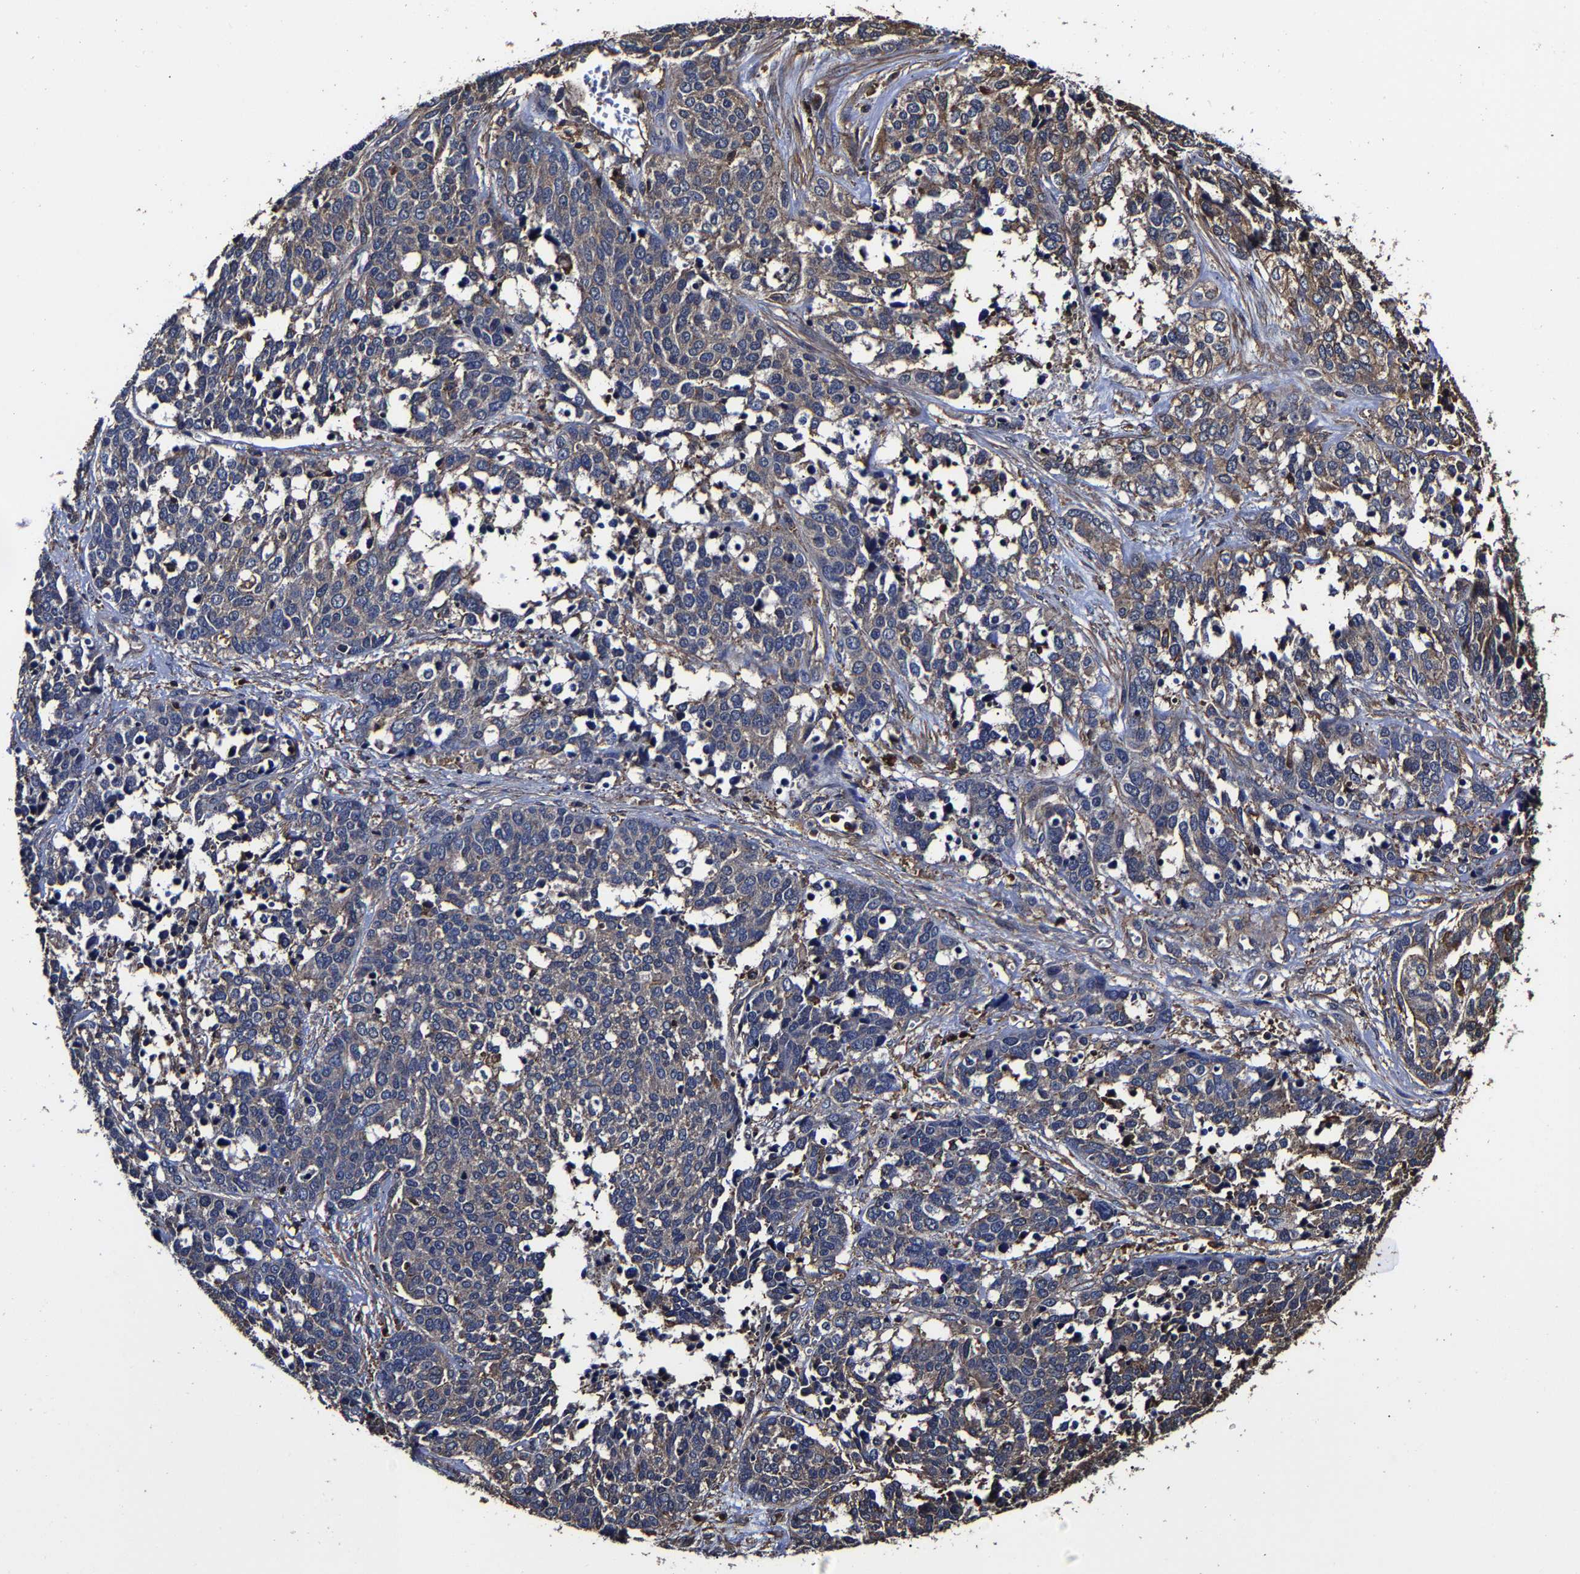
{"staining": {"intensity": "weak", "quantity": ">75%", "location": "cytoplasmic/membranous"}, "tissue": "ovarian cancer", "cell_type": "Tumor cells", "image_type": "cancer", "snomed": [{"axis": "morphology", "description": "Cystadenocarcinoma, serous, NOS"}, {"axis": "topography", "description": "Ovary"}], "caption": "Approximately >75% of tumor cells in ovarian serous cystadenocarcinoma demonstrate weak cytoplasmic/membranous protein expression as visualized by brown immunohistochemical staining.", "gene": "SSH3", "patient": {"sex": "female", "age": 44}}